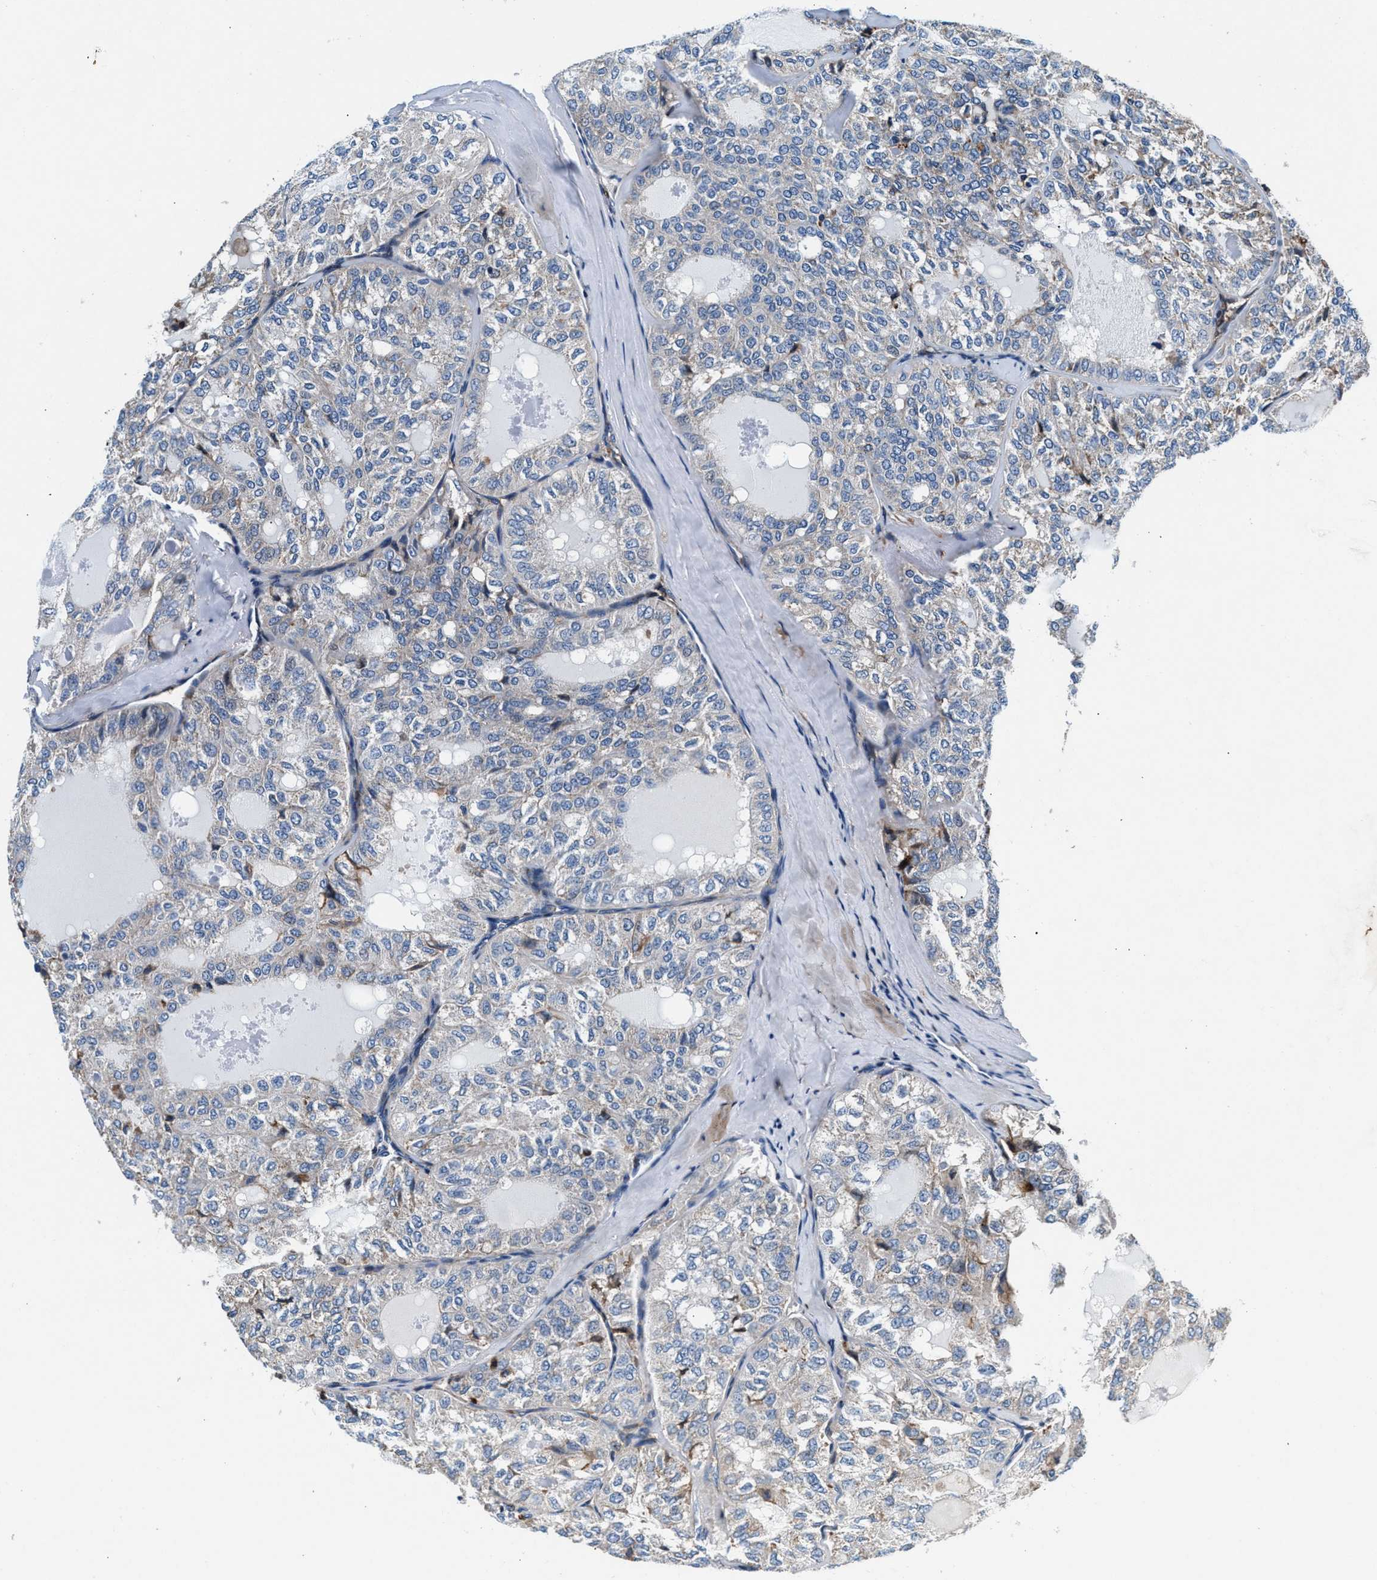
{"staining": {"intensity": "weak", "quantity": "<25%", "location": "cytoplasmic/membranous"}, "tissue": "thyroid cancer", "cell_type": "Tumor cells", "image_type": "cancer", "snomed": [{"axis": "morphology", "description": "Follicular adenoma carcinoma, NOS"}, {"axis": "topography", "description": "Thyroid gland"}], "caption": "The photomicrograph exhibits no significant positivity in tumor cells of thyroid cancer (follicular adenoma carcinoma).", "gene": "SLFN11", "patient": {"sex": "male", "age": 75}}